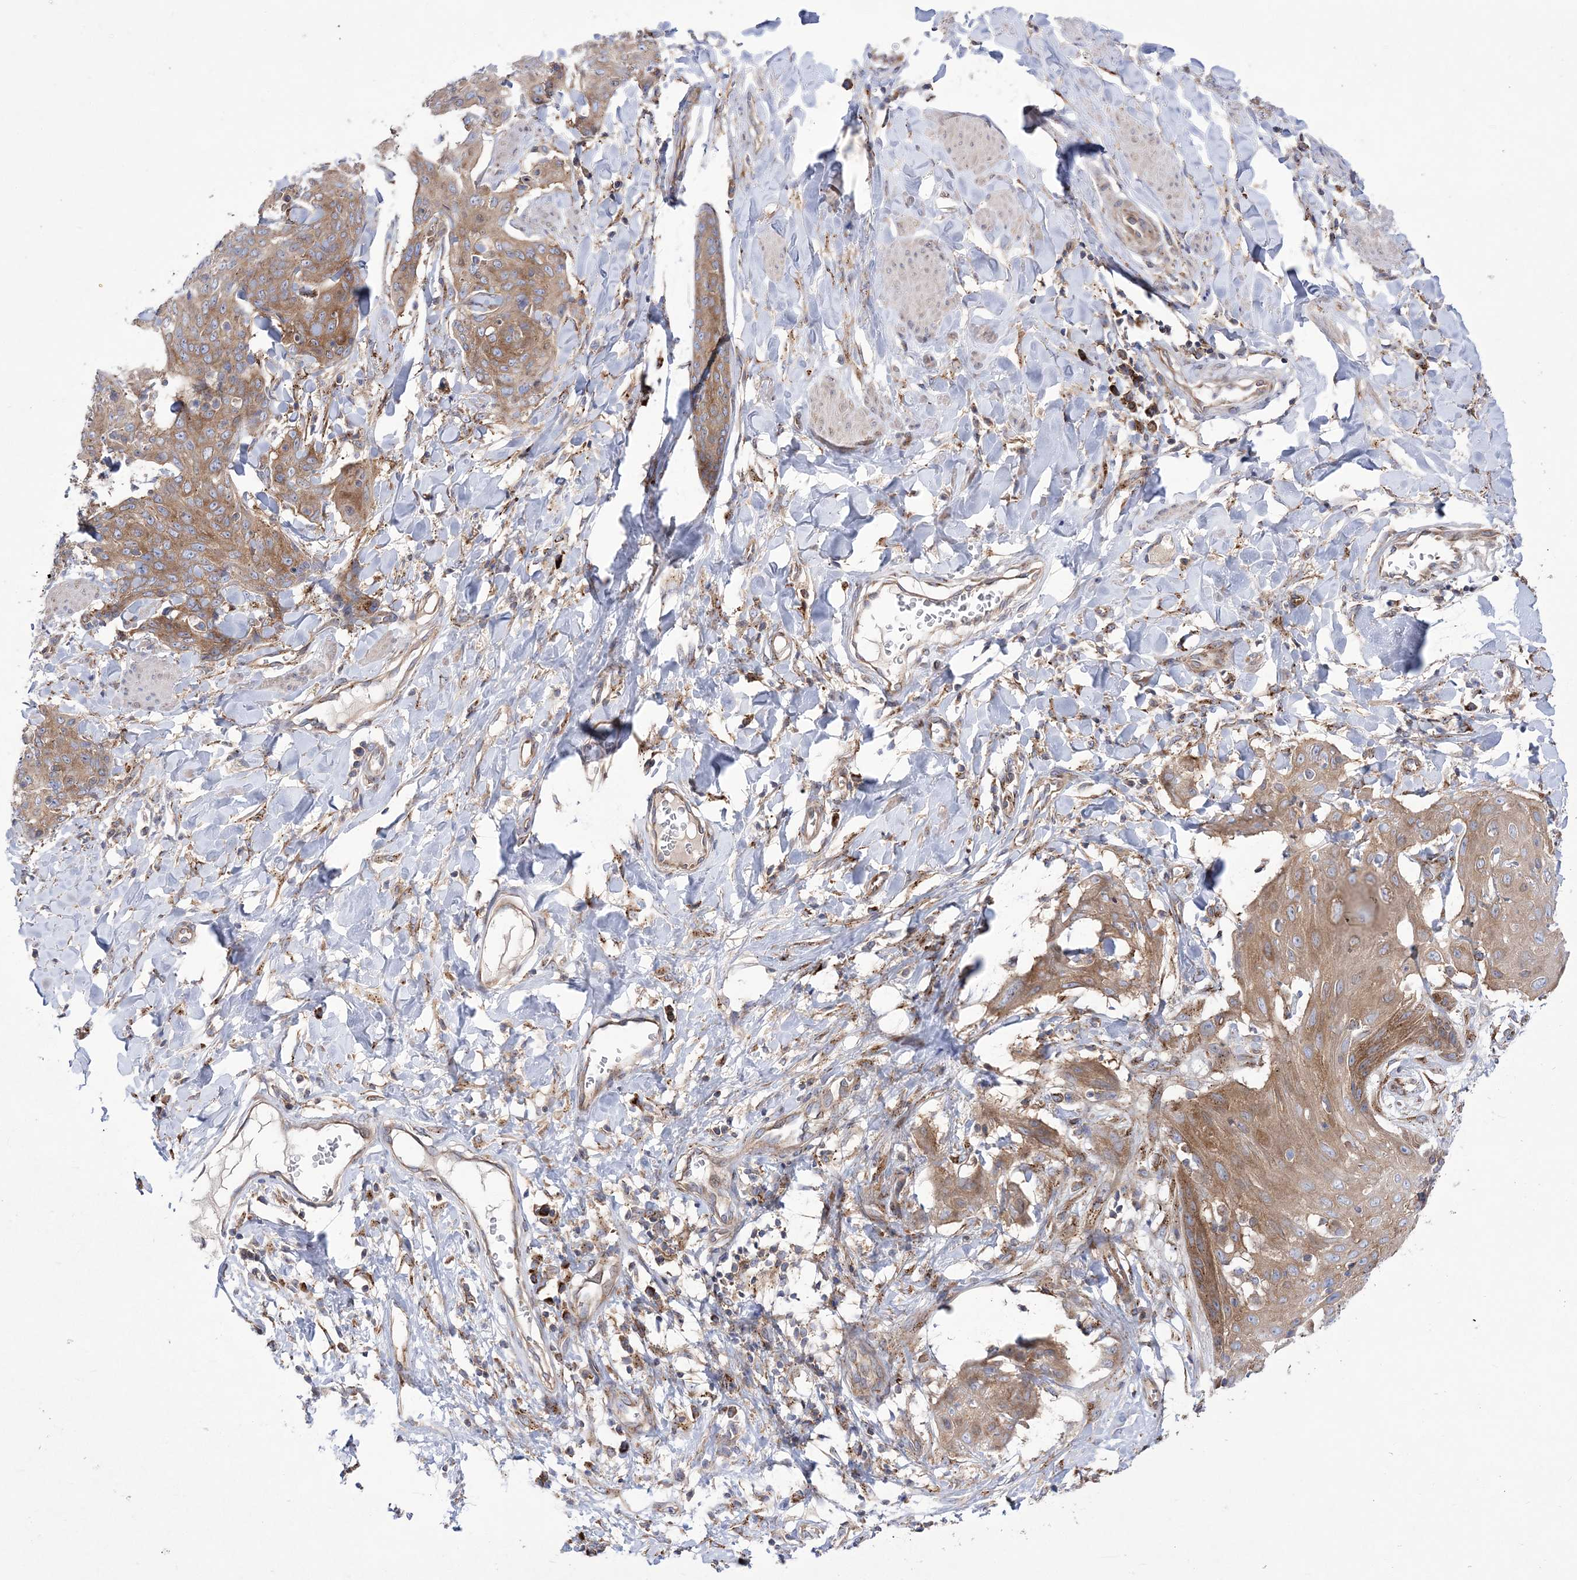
{"staining": {"intensity": "moderate", "quantity": ">75%", "location": "cytoplasmic/membranous"}, "tissue": "skin cancer", "cell_type": "Tumor cells", "image_type": "cancer", "snomed": [{"axis": "morphology", "description": "Squamous cell carcinoma, NOS"}, {"axis": "topography", "description": "Skin"}, {"axis": "topography", "description": "Vulva"}], "caption": "A medium amount of moderate cytoplasmic/membranous staining is appreciated in approximately >75% of tumor cells in squamous cell carcinoma (skin) tissue.", "gene": "COPB2", "patient": {"sex": "female", "age": 85}}